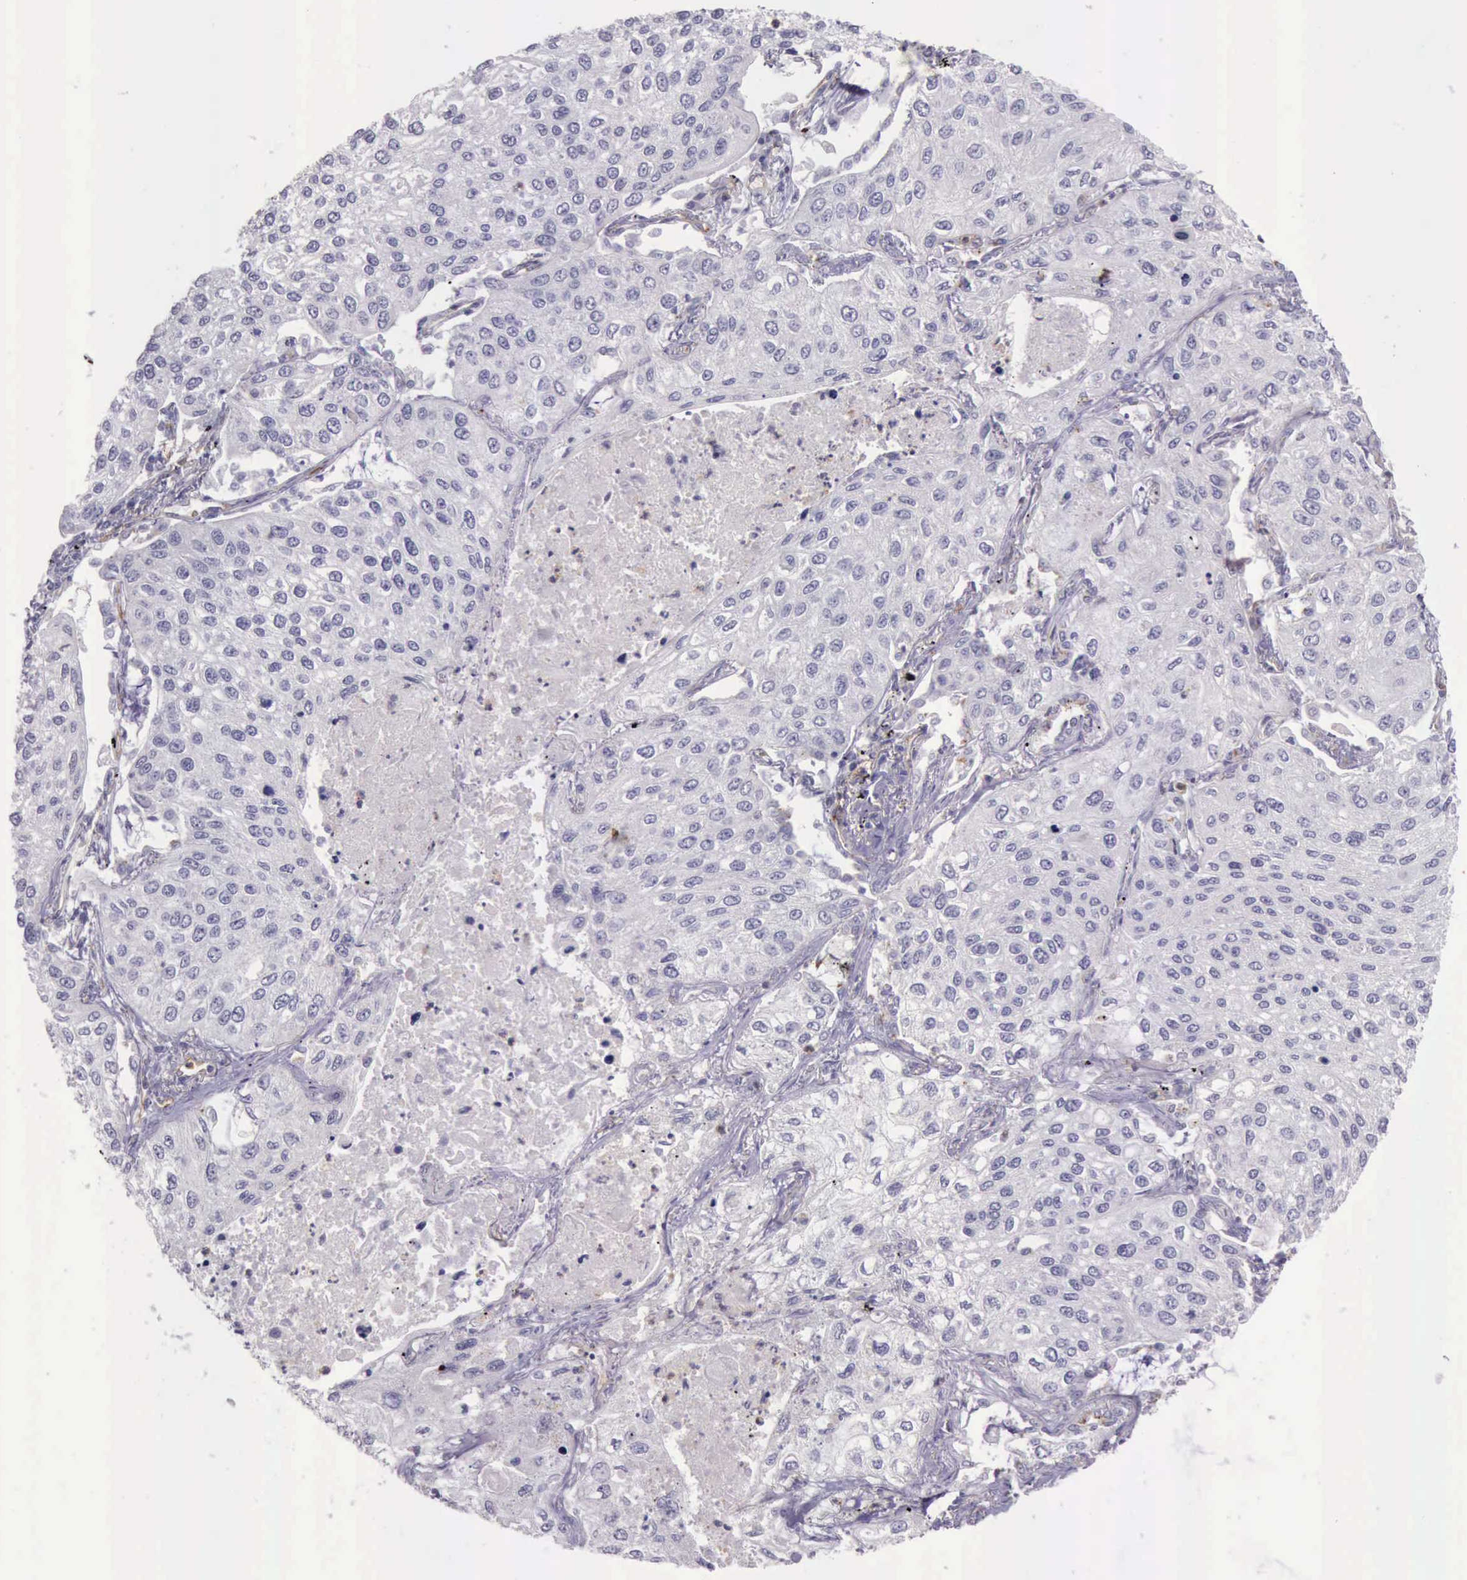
{"staining": {"intensity": "negative", "quantity": "none", "location": "none"}, "tissue": "lung cancer", "cell_type": "Tumor cells", "image_type": "cancer", "snomed": [{"axis": "morphology", "description": "Squamous cell carcinoma, NOS"}, {"axis": "topography", "description": "Lung"}], "caption": "Immunohistochemistry image of neoplastic tissue: lung cancer stained with DAB shows no significant protein expression in tumor cells.", "gene": "TCEANC", "patient": {"sex": "male", "age": 75}}